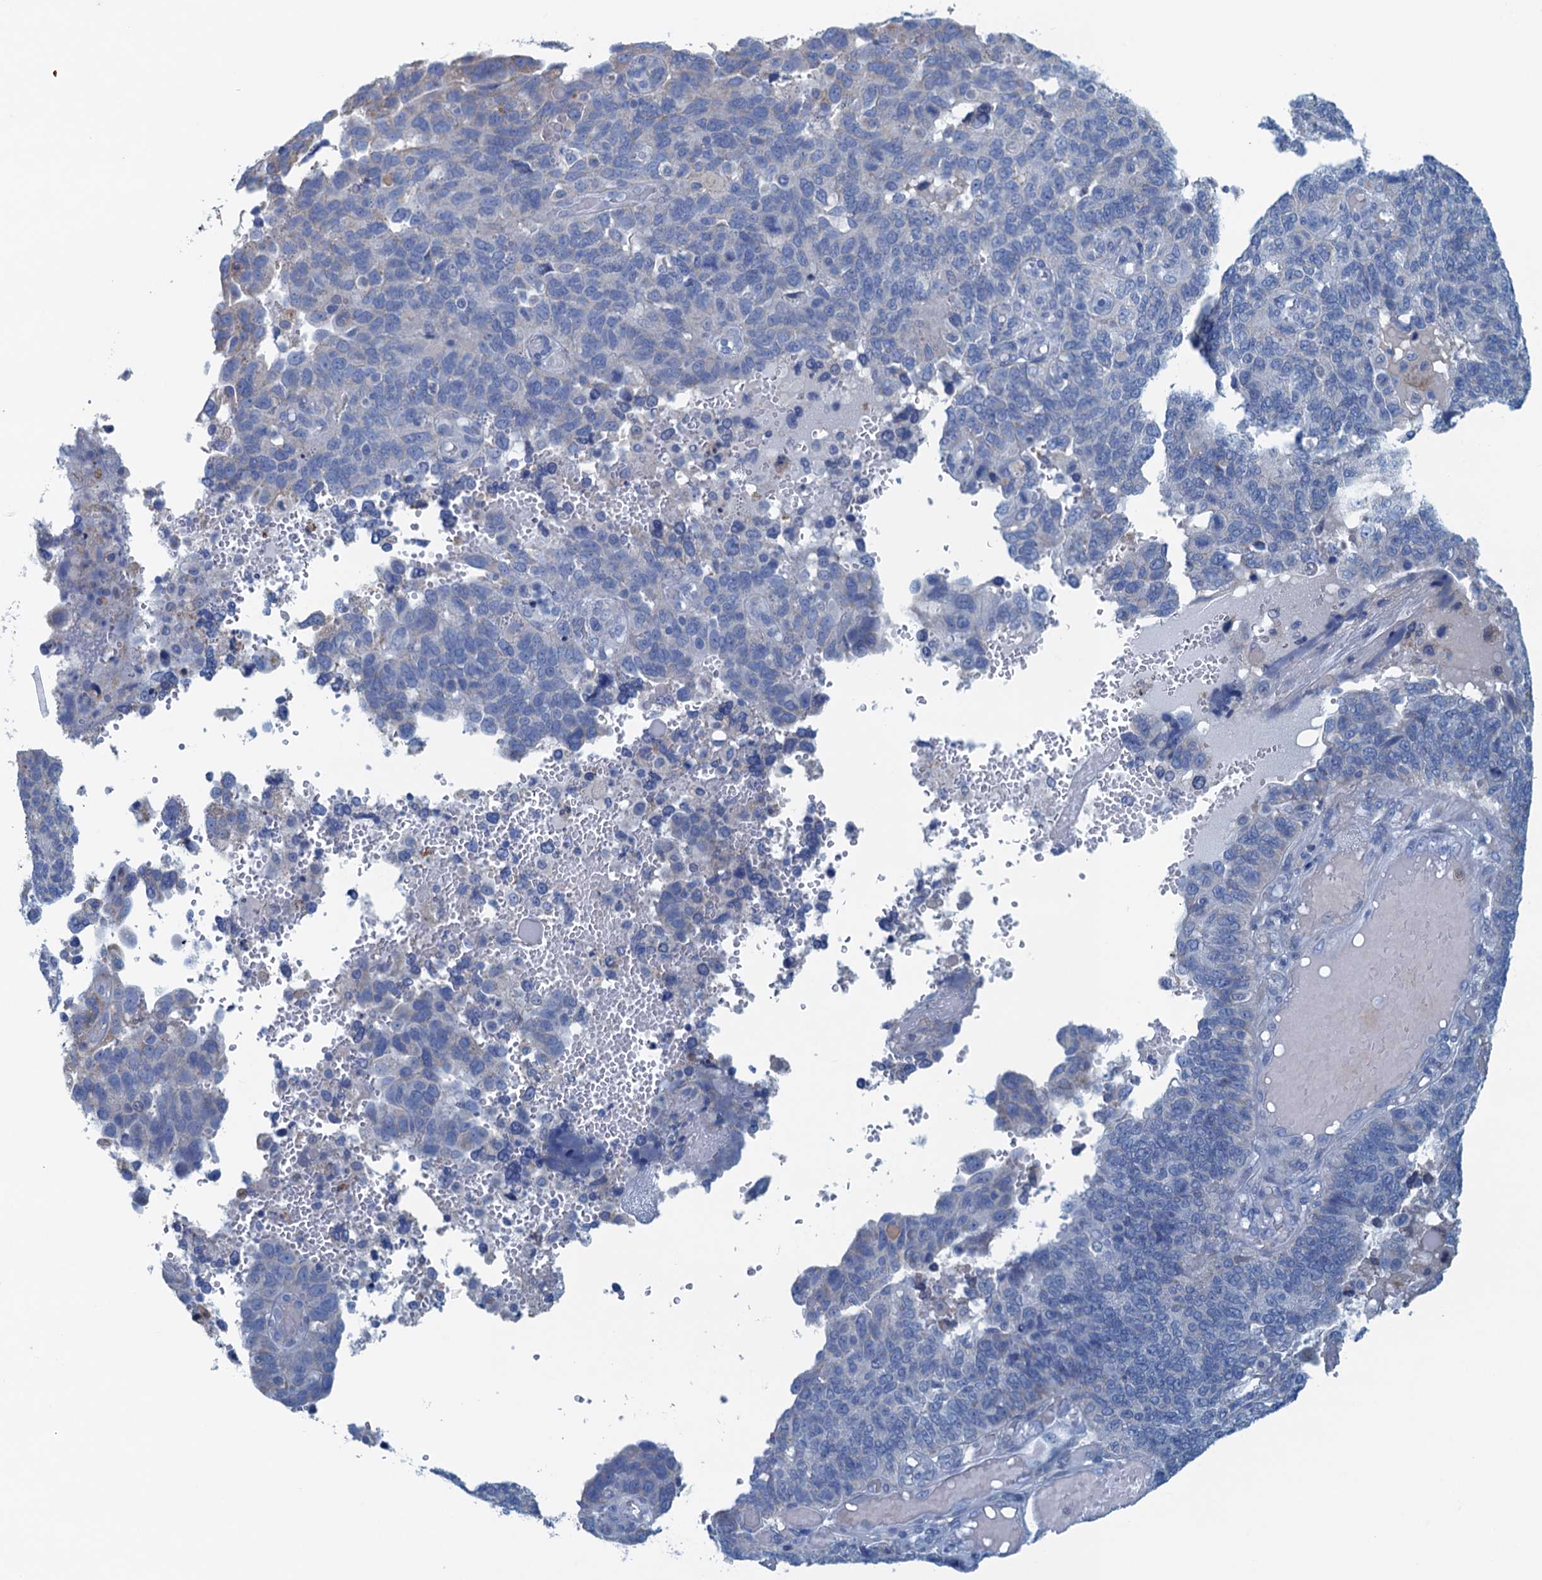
{"staining": {"intensity": "negative", "quantity": "none", "location": "none"}, "tissue": "endometrial cancer", "cell_type": "Tumor cells", "image_type": "cancer", "snomed": [{"axis": "morphology", "description": "Adenocarcinoma, NOS"}, {"axis": "topography", "description": "Endometrium"}], "caption": "Immunohistochemistry (IHC) of human endometrial cancer (adenocarcinoma) shows no expression in tumor cells. (DAB (3,3'-diaminobenzidine) IHC visualized using brightfield microscopy, high magnification).", "gene": "C10orf88", "patient": {"sex": "female", "age": 66}}